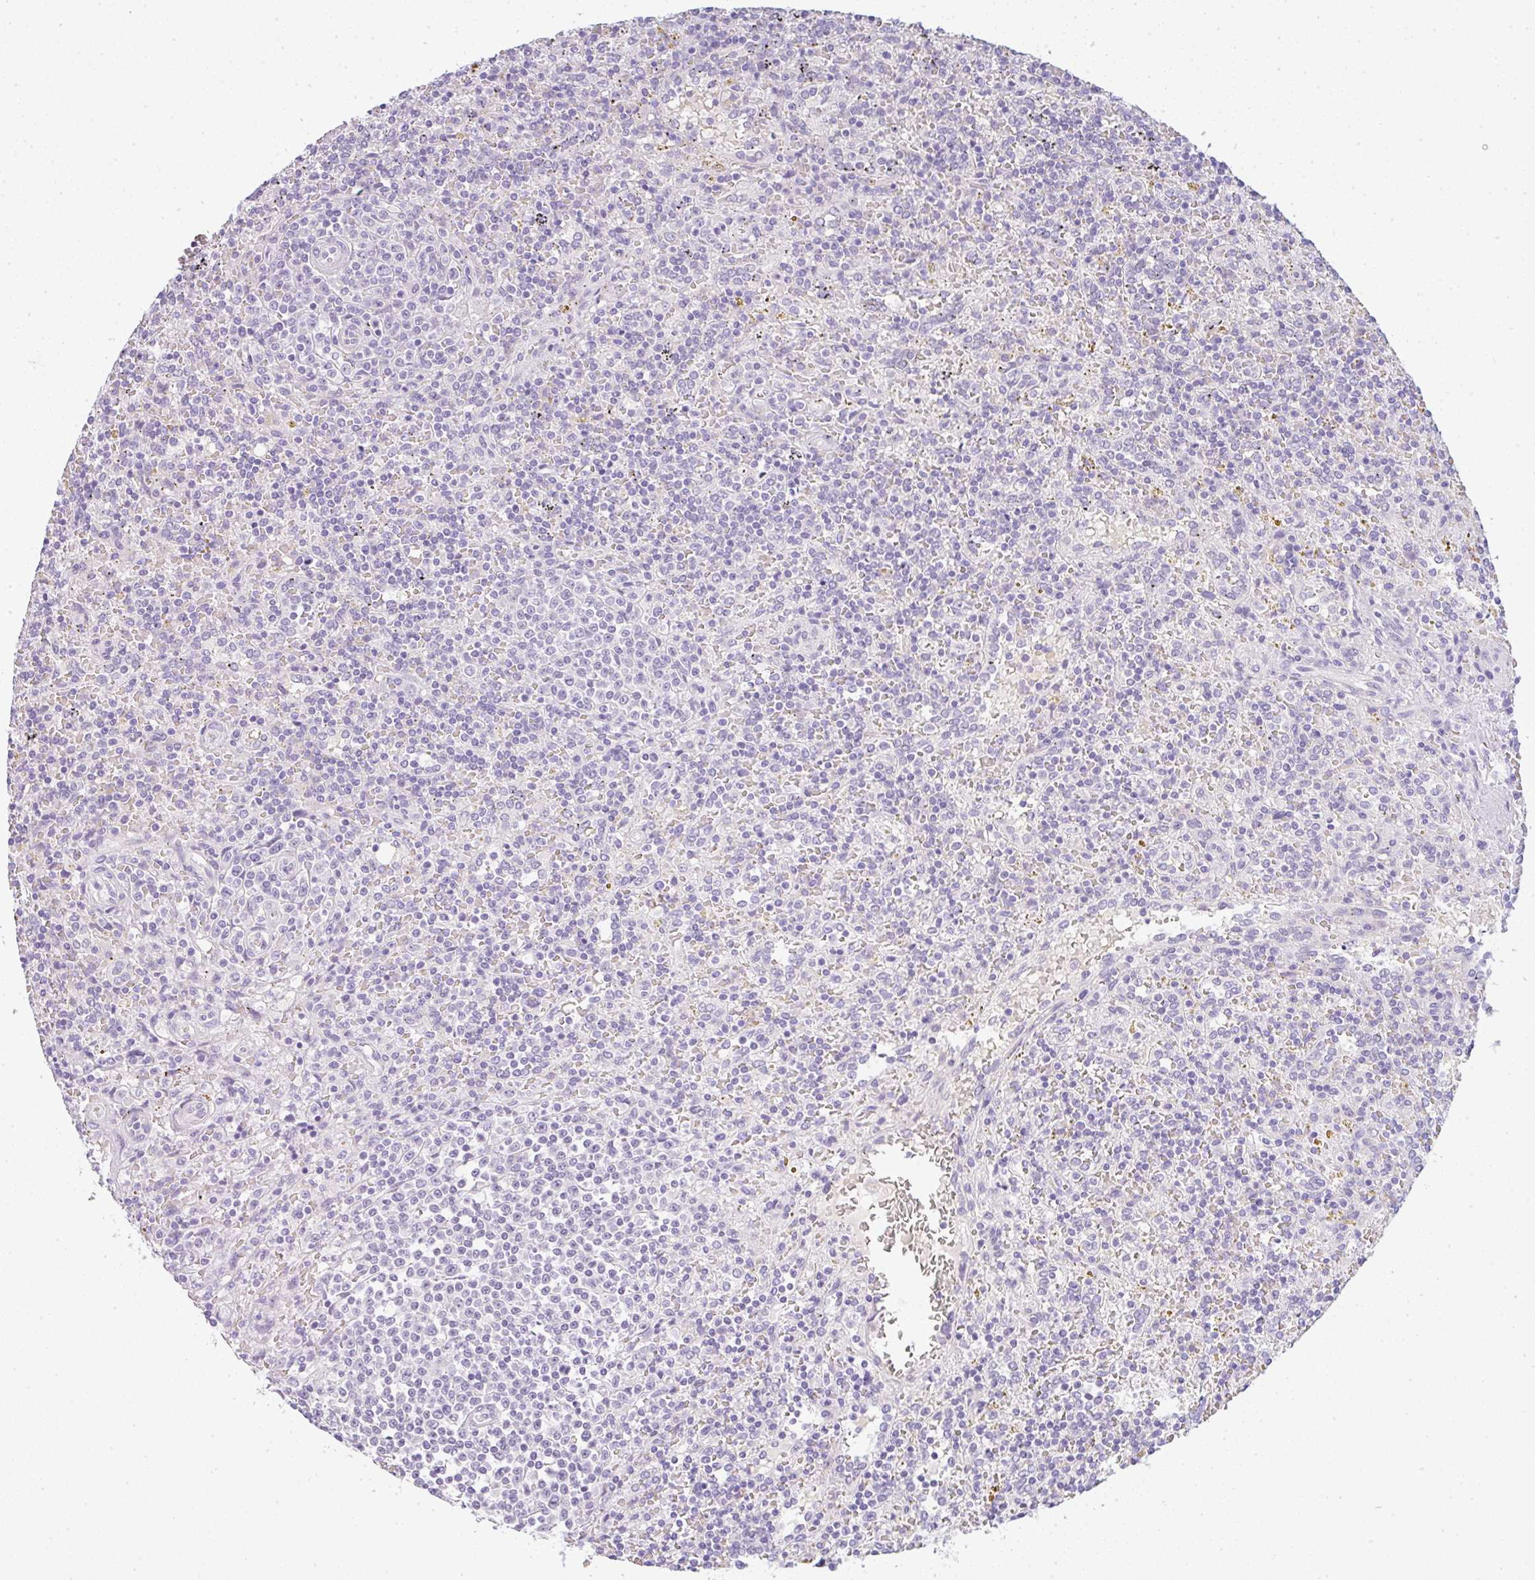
{"staining": {"intensity": "negative", "quantity": "none", "location": "none"}, "tissue": "lymphoma", "cell_type": "Tumor cells", "image_type": "cancer", "snomed": [{"axis": "morphology", "description": "Malignant lymphoma, non-Hodgkin's type, Low grade"}, {"axis": "topography", "description": "Spleen"}], "caption": "Immunohistochemistry image of neoplastic tissue: human low-grade malignant lymphoma, non-Hodgkin's type stained with DAB exhibits no significant protein expression in tumor cells.", "gene": "LPAR4", "patient": {"sex": "male", "age": 67}}